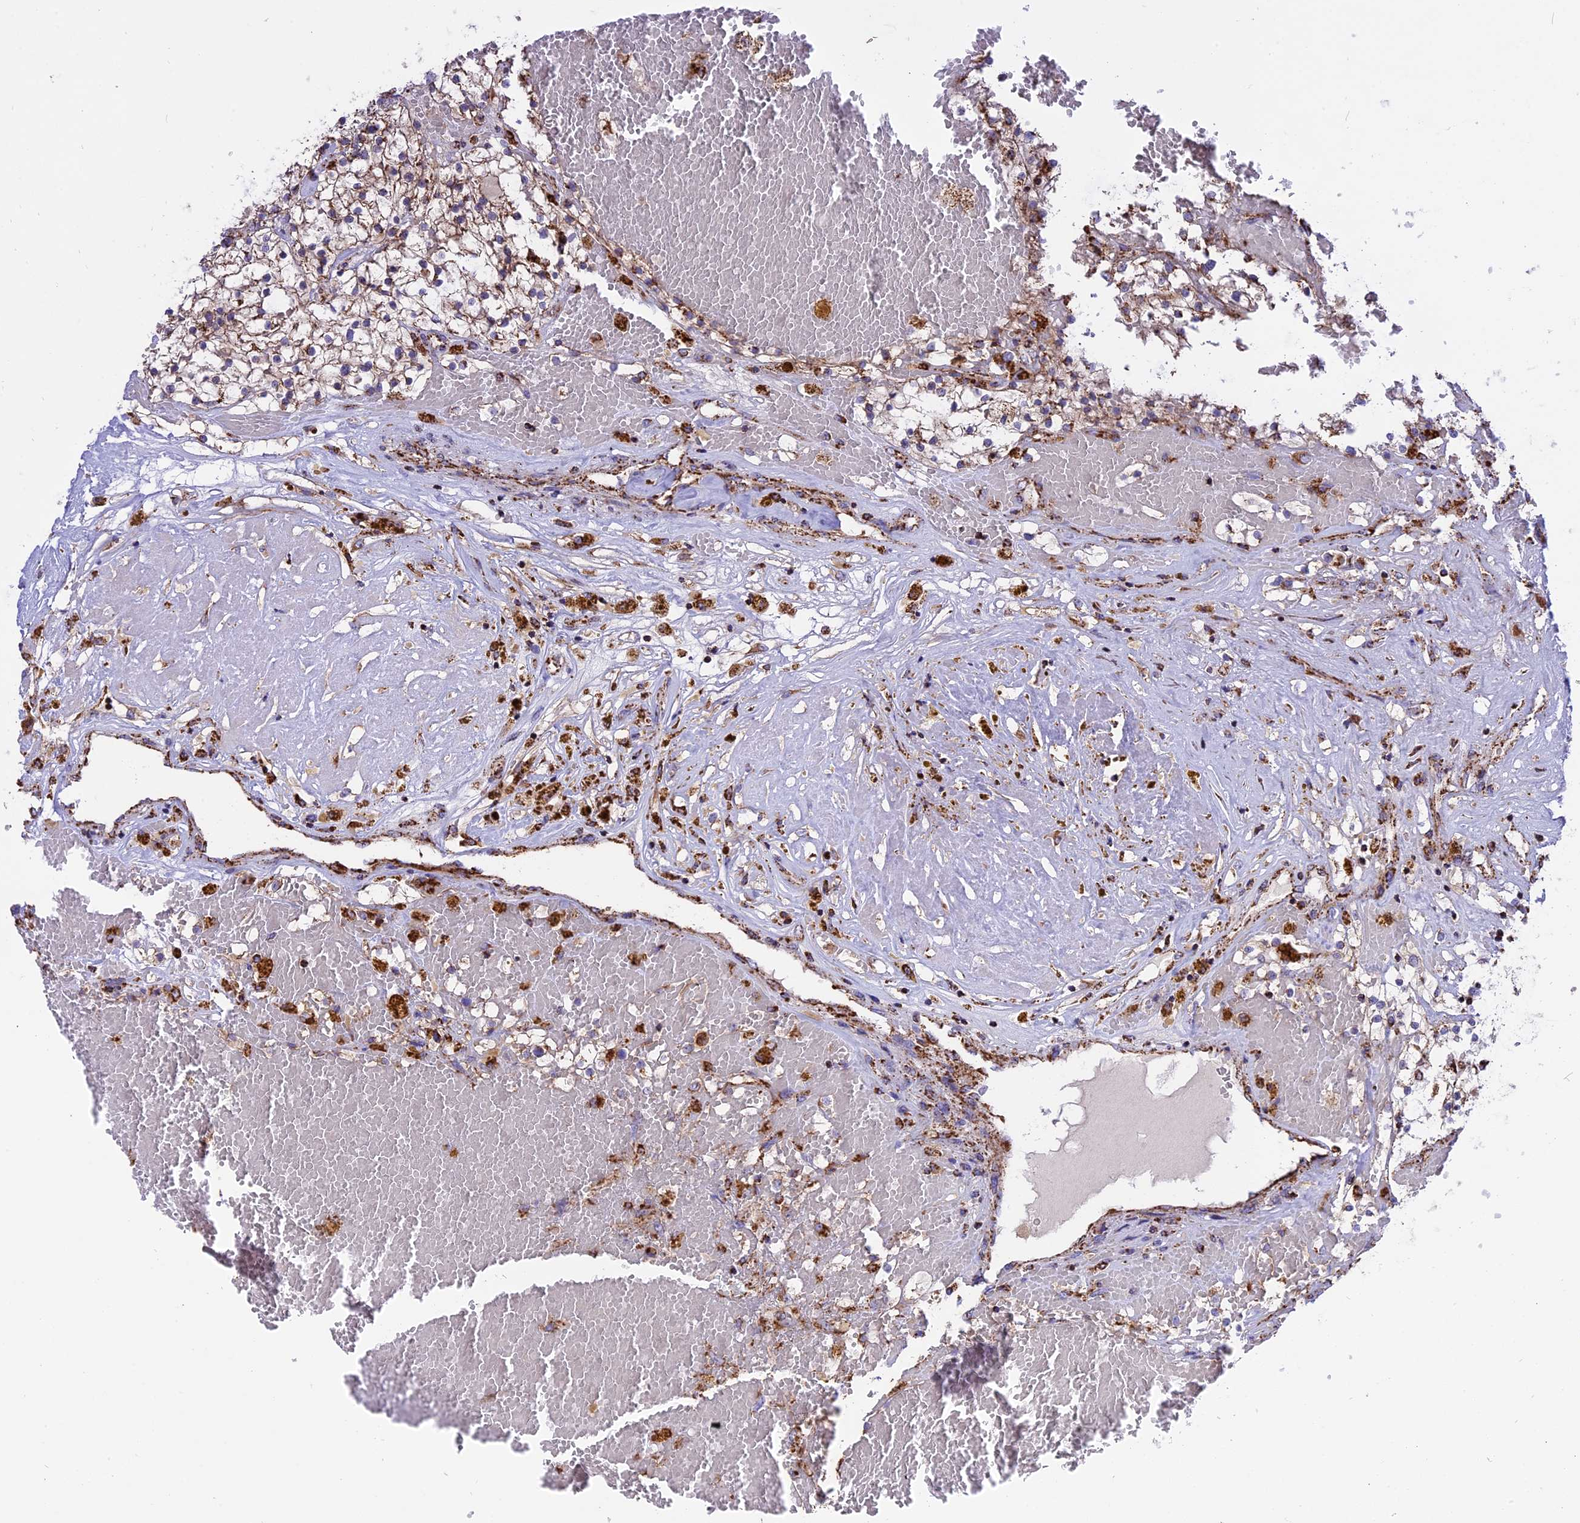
{"staining": {"intensity": "moderate", "quantity": "25%-75%", "location": "cytoplasmic/membranous"}, "tissue": "renal cancer", "cell_type": "Tumor cells", "image_type": "cancer", "snomed": [{"axis": "morphology", "description": "Normal tissue, NOS"}, {"axis": "morphology", "description": "Adenocarcinoma, NOS"}, {"axis": "topography", "description": "Kidney"}], "caption": "Renal cancer stained with a brown dye displays moderate cytoplasmic/membranous positive staining in about 25%-75% of tumor cells.", "gene": "TTC4", "patient": {"sex": "male", "age": 68}}